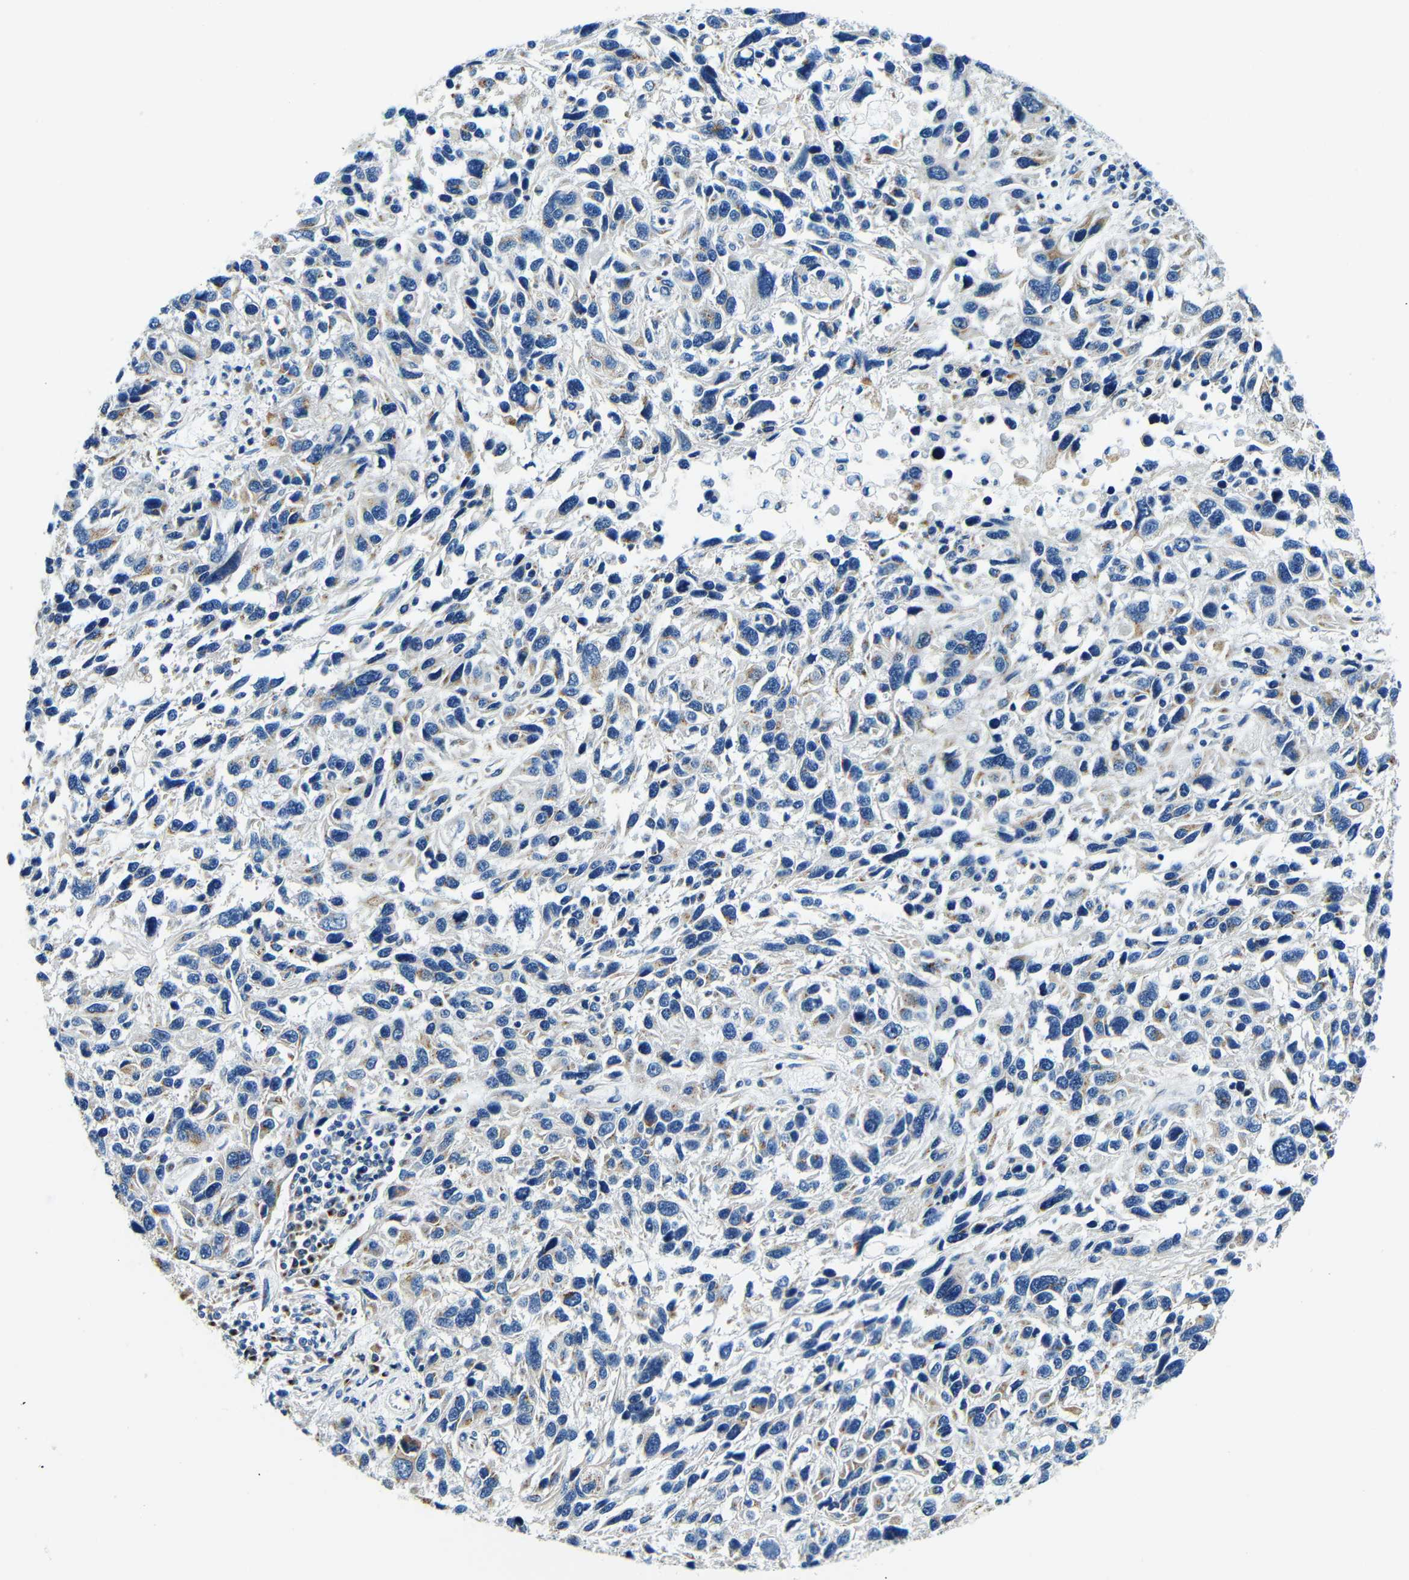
{"staining": {"intensity": "weak", "quantity": "<25%", "location": "cytoplasmic/membranous"}, "tissue": "melanoma", "cell_type": "Tumor cells", "image_type": "cancer", "snomed": [{"axis": "morphology", "description": "Malignant melanoma, NOS"}, {"axis": "topography", "description": "Skin"}], "caption": "DAB (3,3'-diaminobenzidine) immunohistochemical staining of melanoma displays no significant expression in tumor cells.", "gene": "USO1", "patient": {"sex": "male", "age": 53}}